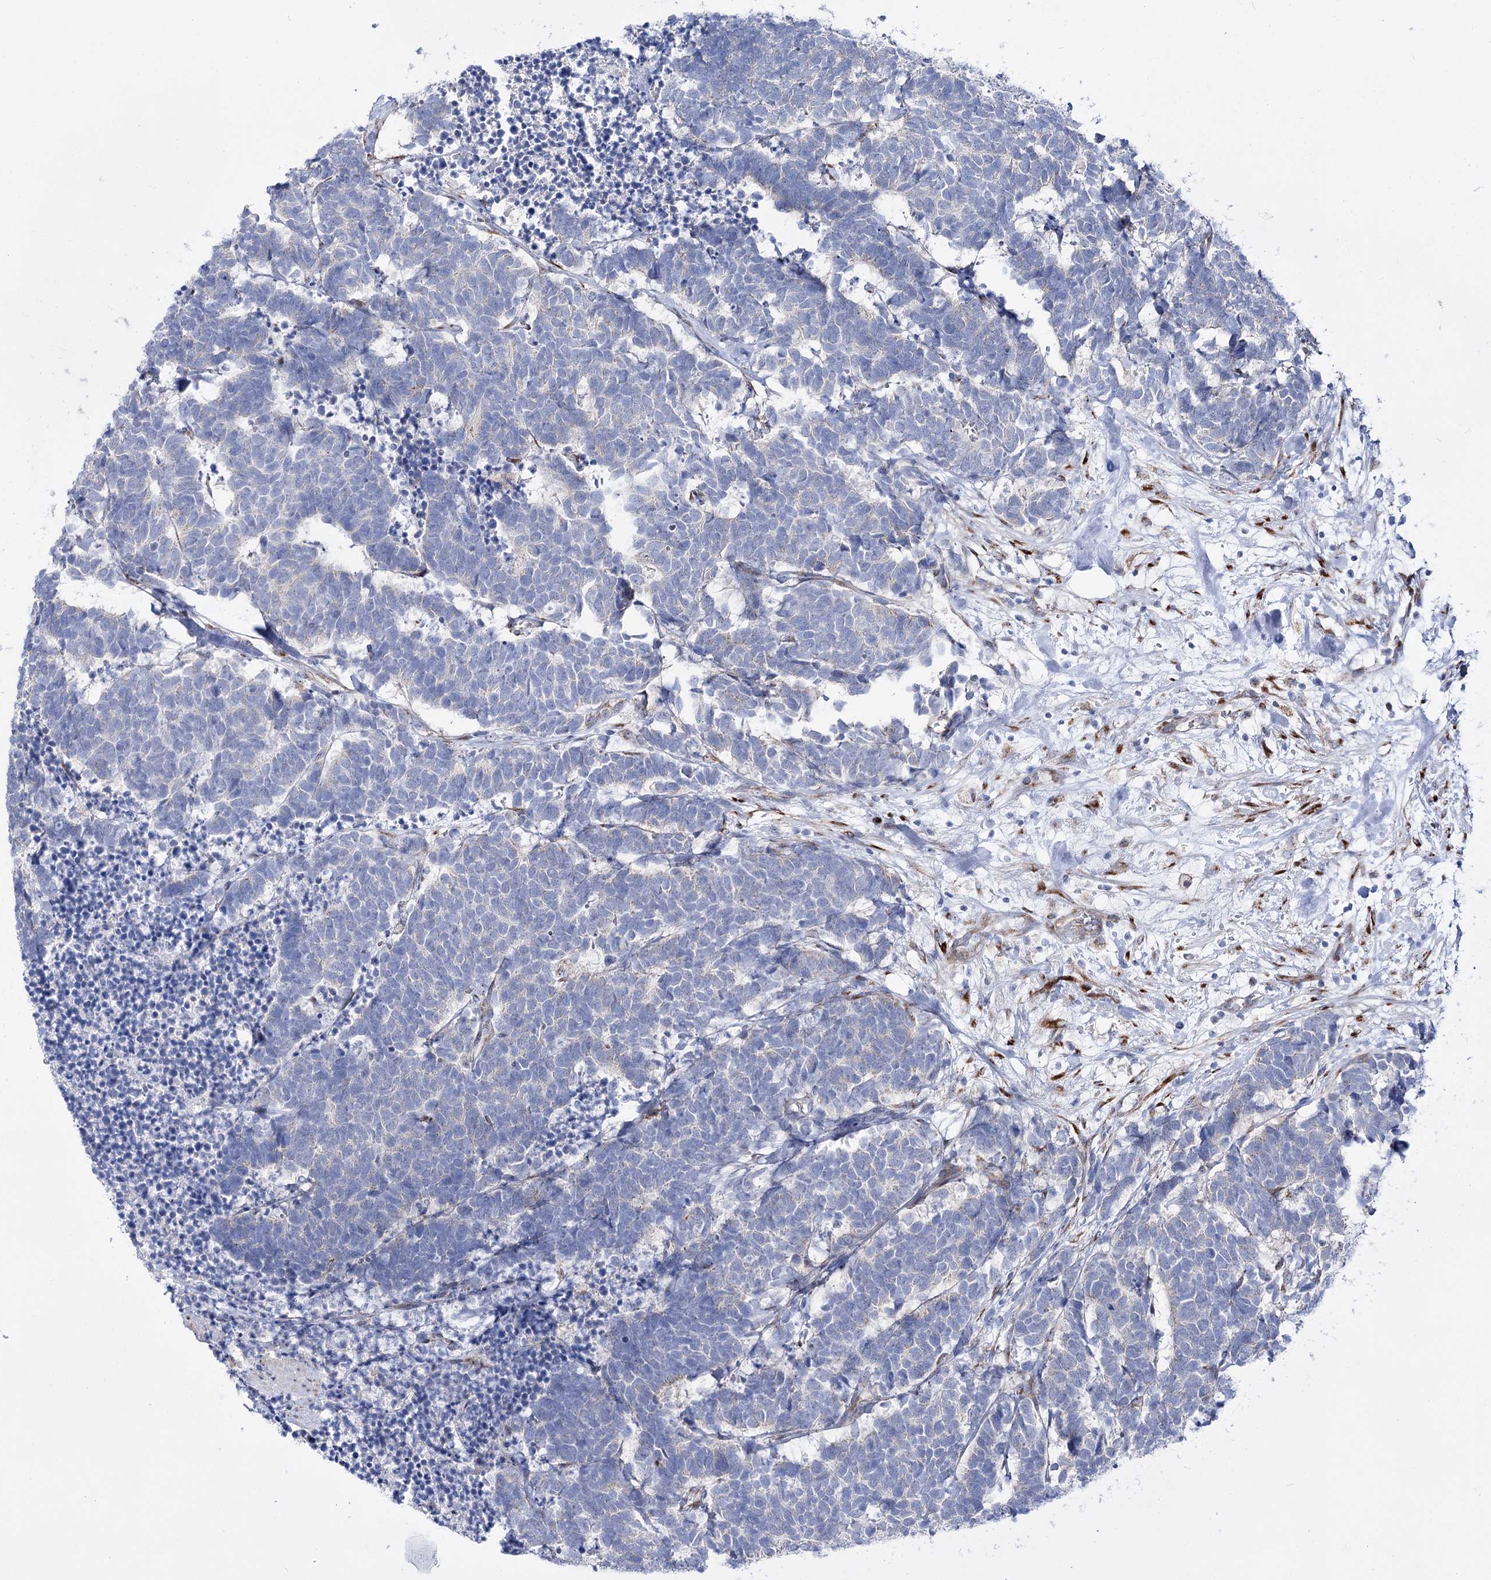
{"staining": {"intensity": "negative", "quantity": "none", "location": "none"}, "tissue": "carcinoid", "cell_type": "Tumor cells", "image_type": "cancer", "snomed": [{"axis": "morphology", "description": "Carcinoma, NOS"}, {"axis": "morphology", "description": "Carcinoid, malignant, NOS"}, {"axis": "topography", "description": "Urinary bladder"}], "caption": "Tumor cells show no significant protein staining in carcinoma. (Brightfield microscopy of DAB IHC at high magnification).", "gene": "METTL5", "patient": {"sex": "male", "age": 57}}